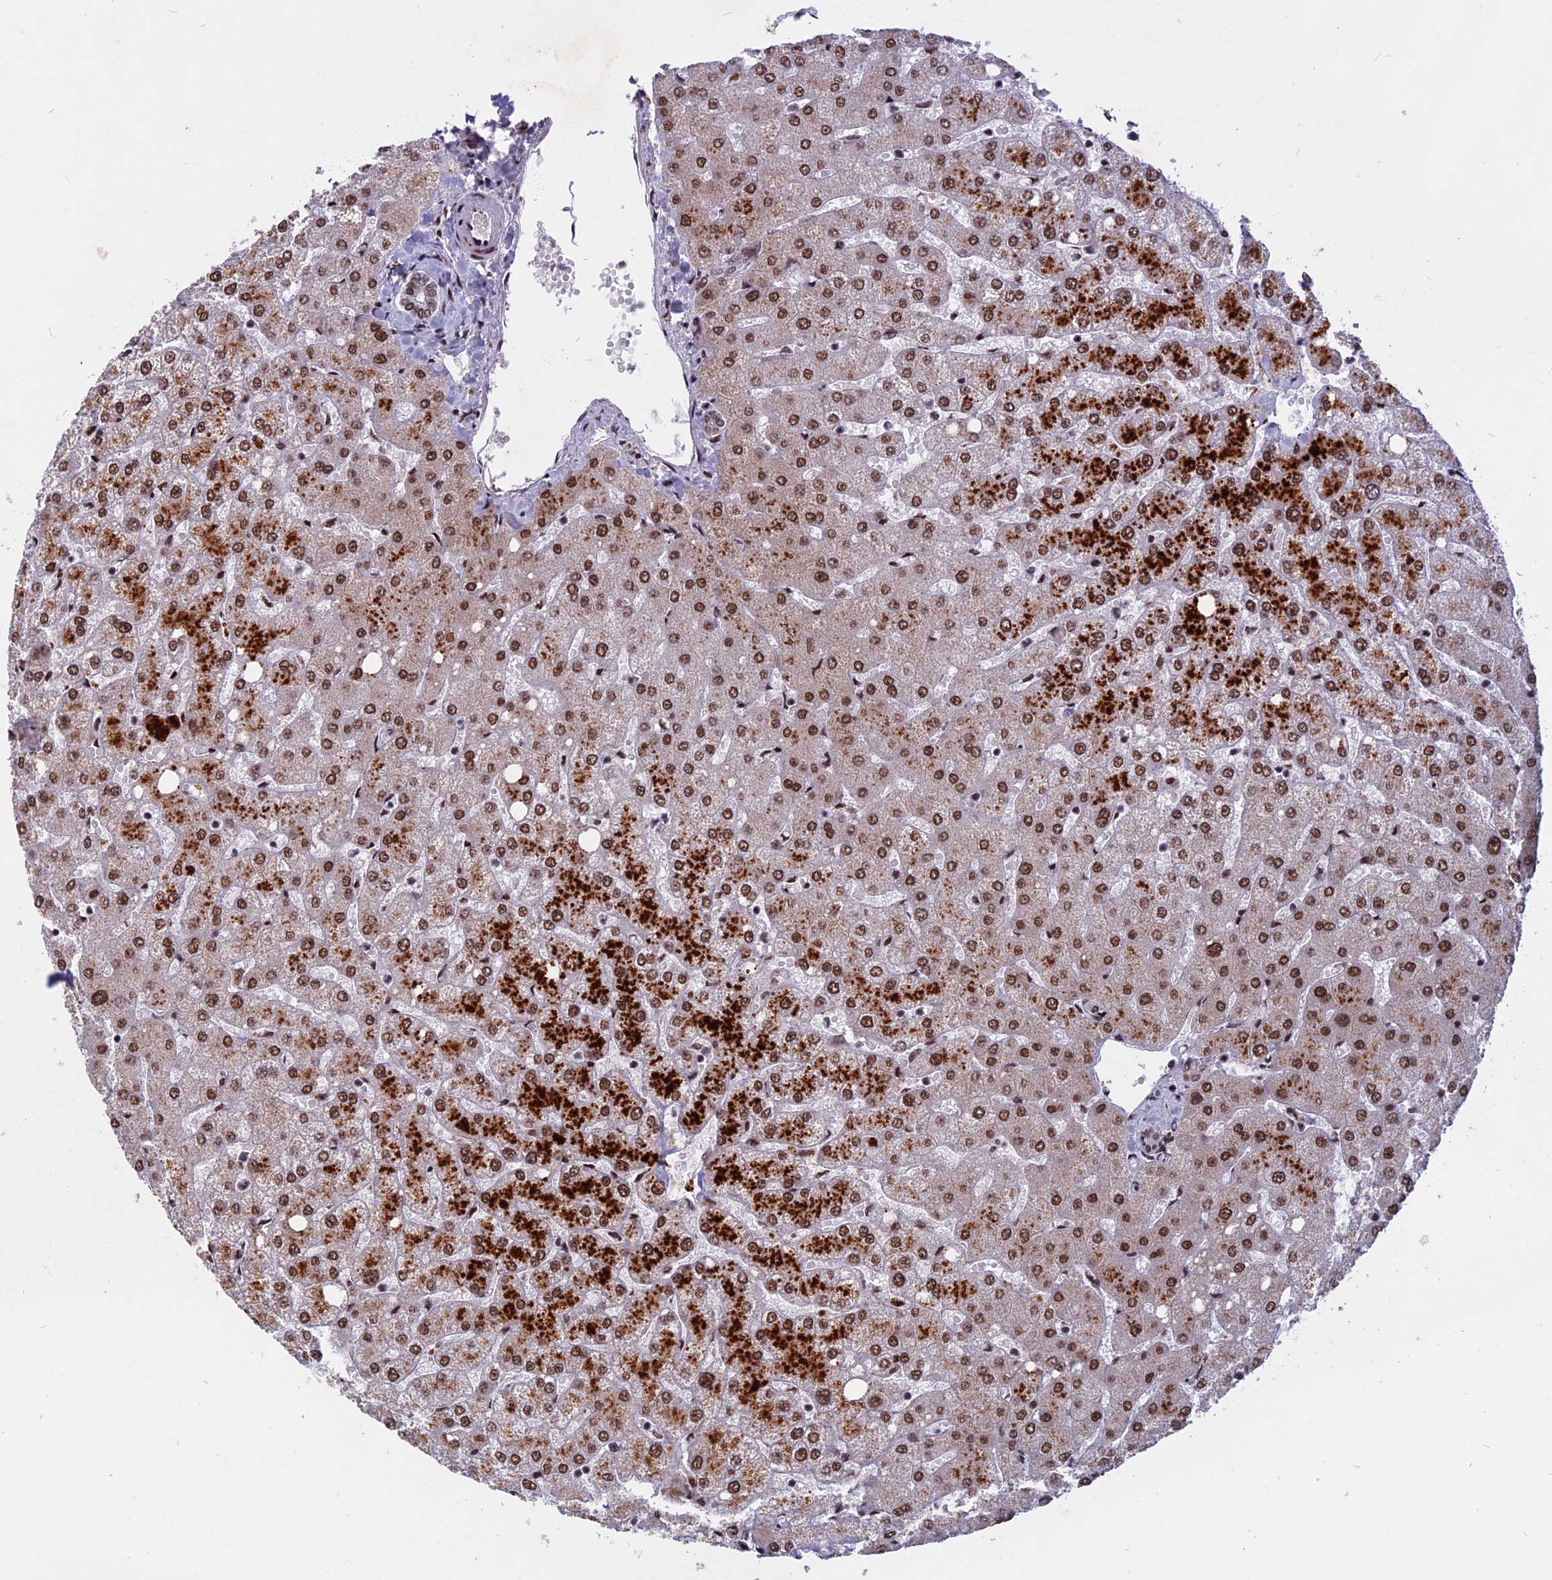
{"staining": {"intensity": "moderate", "quantity": ">75%", "location": "nuclear"}, "tissue": "liver", "cell_type": "Cholangiocytes", "image_type": "normal", "snomed": [{"axis": "morphology", "description": "Normal tissue, NOS"}, {"axis": "topography", "description": "Liver"}], "caption": "Unremarkable liver exhibits moderate nuclear positivity in approximately >75% of cholangiocytes, visualized by immunohistochemistry. (DAB (3,3'-diaminobenzidine) = brown stain, brightfield microscopy at high magnification).", "gene": "CDC7", "patient": {"sex": "female", "age": 54}}